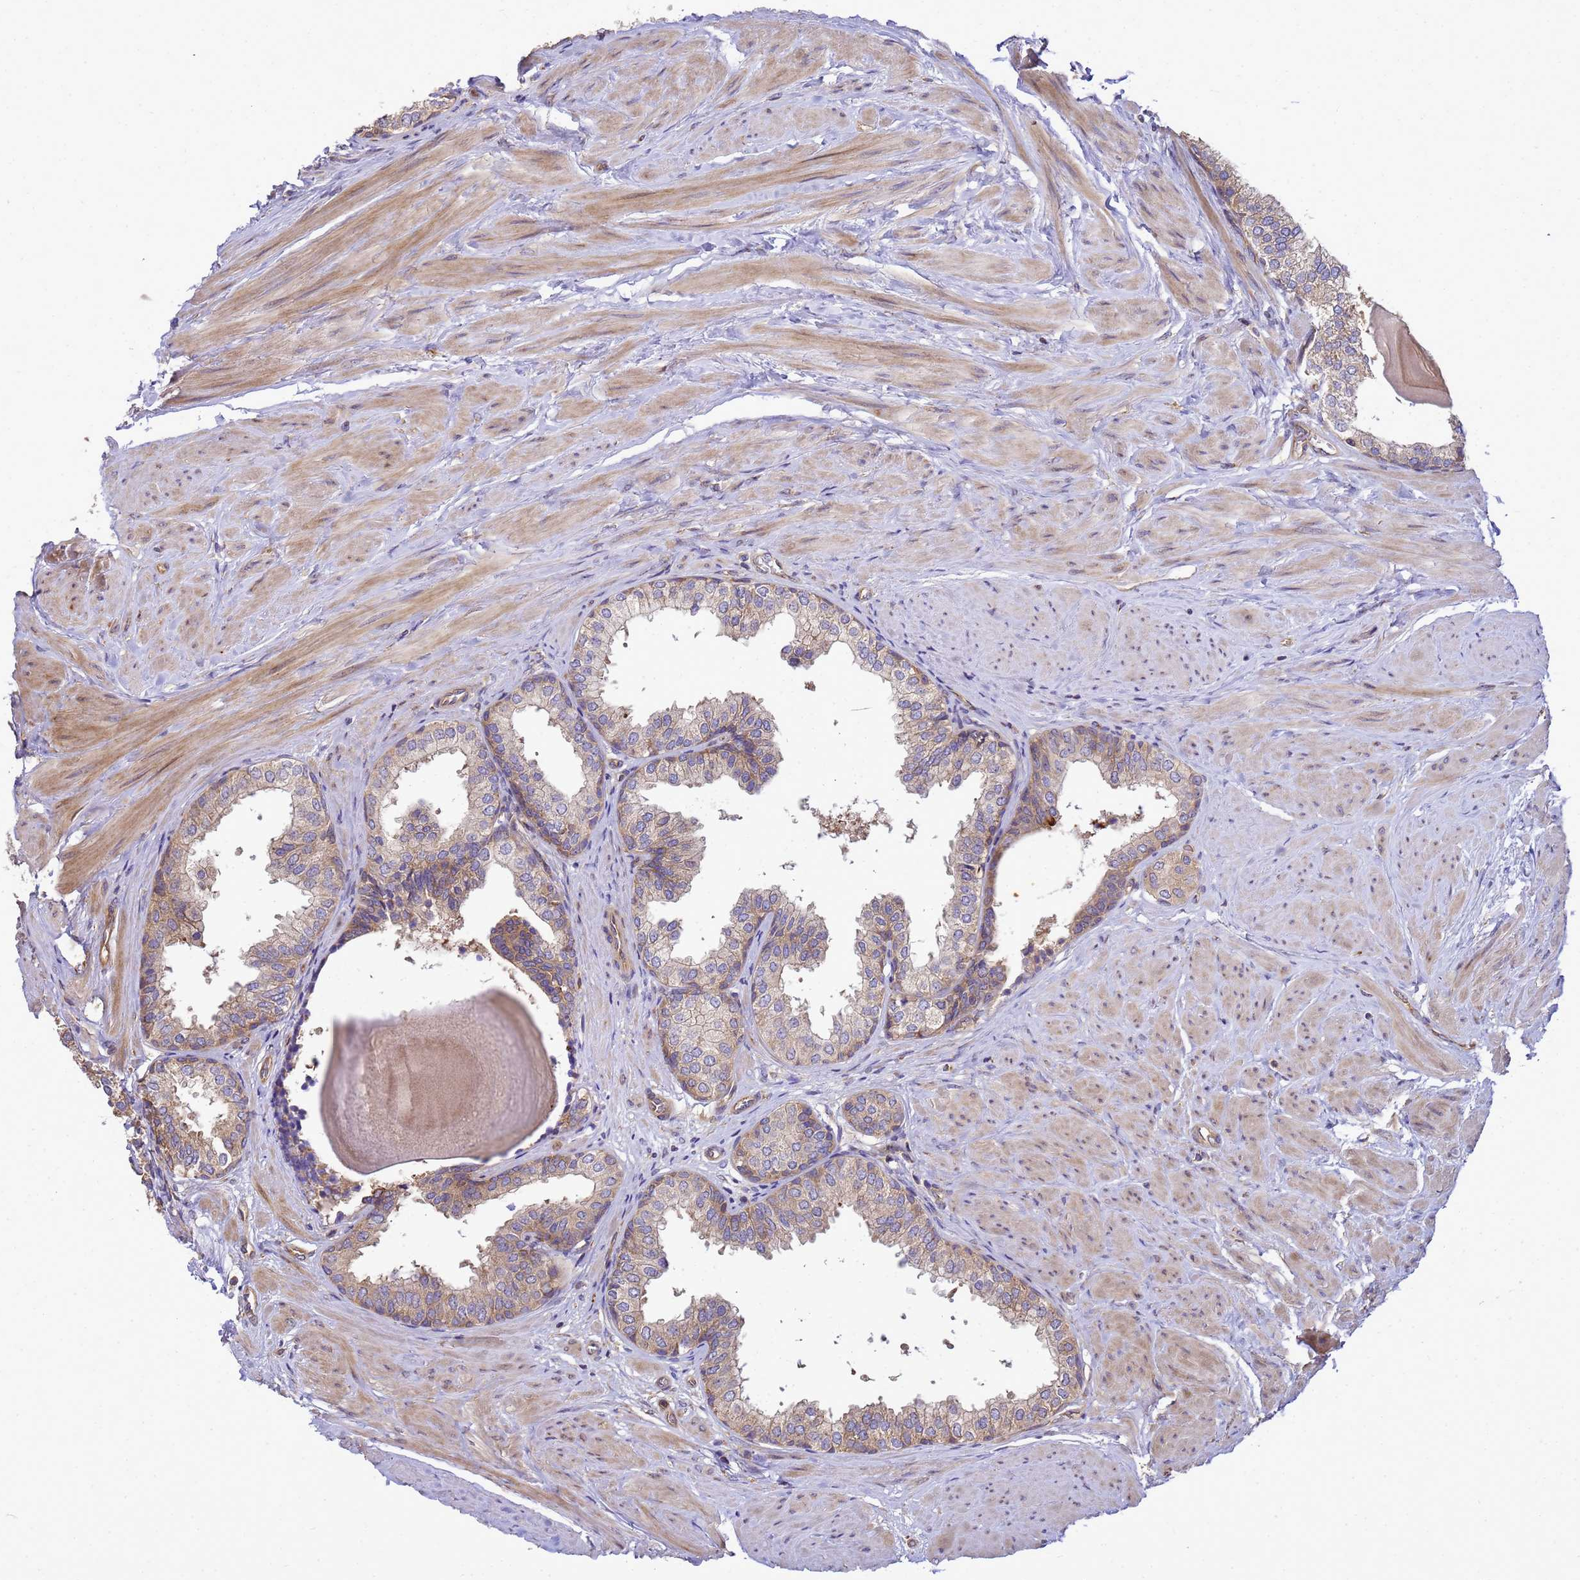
{"staining": {"intensity": "moderate", "quantity": "25%-75%", "location": "cytoplasmic/membranous"}, "tissue": "prostate", "cell_type": "Glandular cells", "image_type": "normal", "snomed": [{"axis": "morphology", "description": "Normal tissue, NOS"}, {"axis": "topography", "description": "Prostate"}], "caption": "A histopathology image of human prostate stained for a protein reveals moderate cytoplasmic/membranous brown staining in glandular cells.", "gene": "BECN1", "patient": {"sex": "male", "age": 48}}